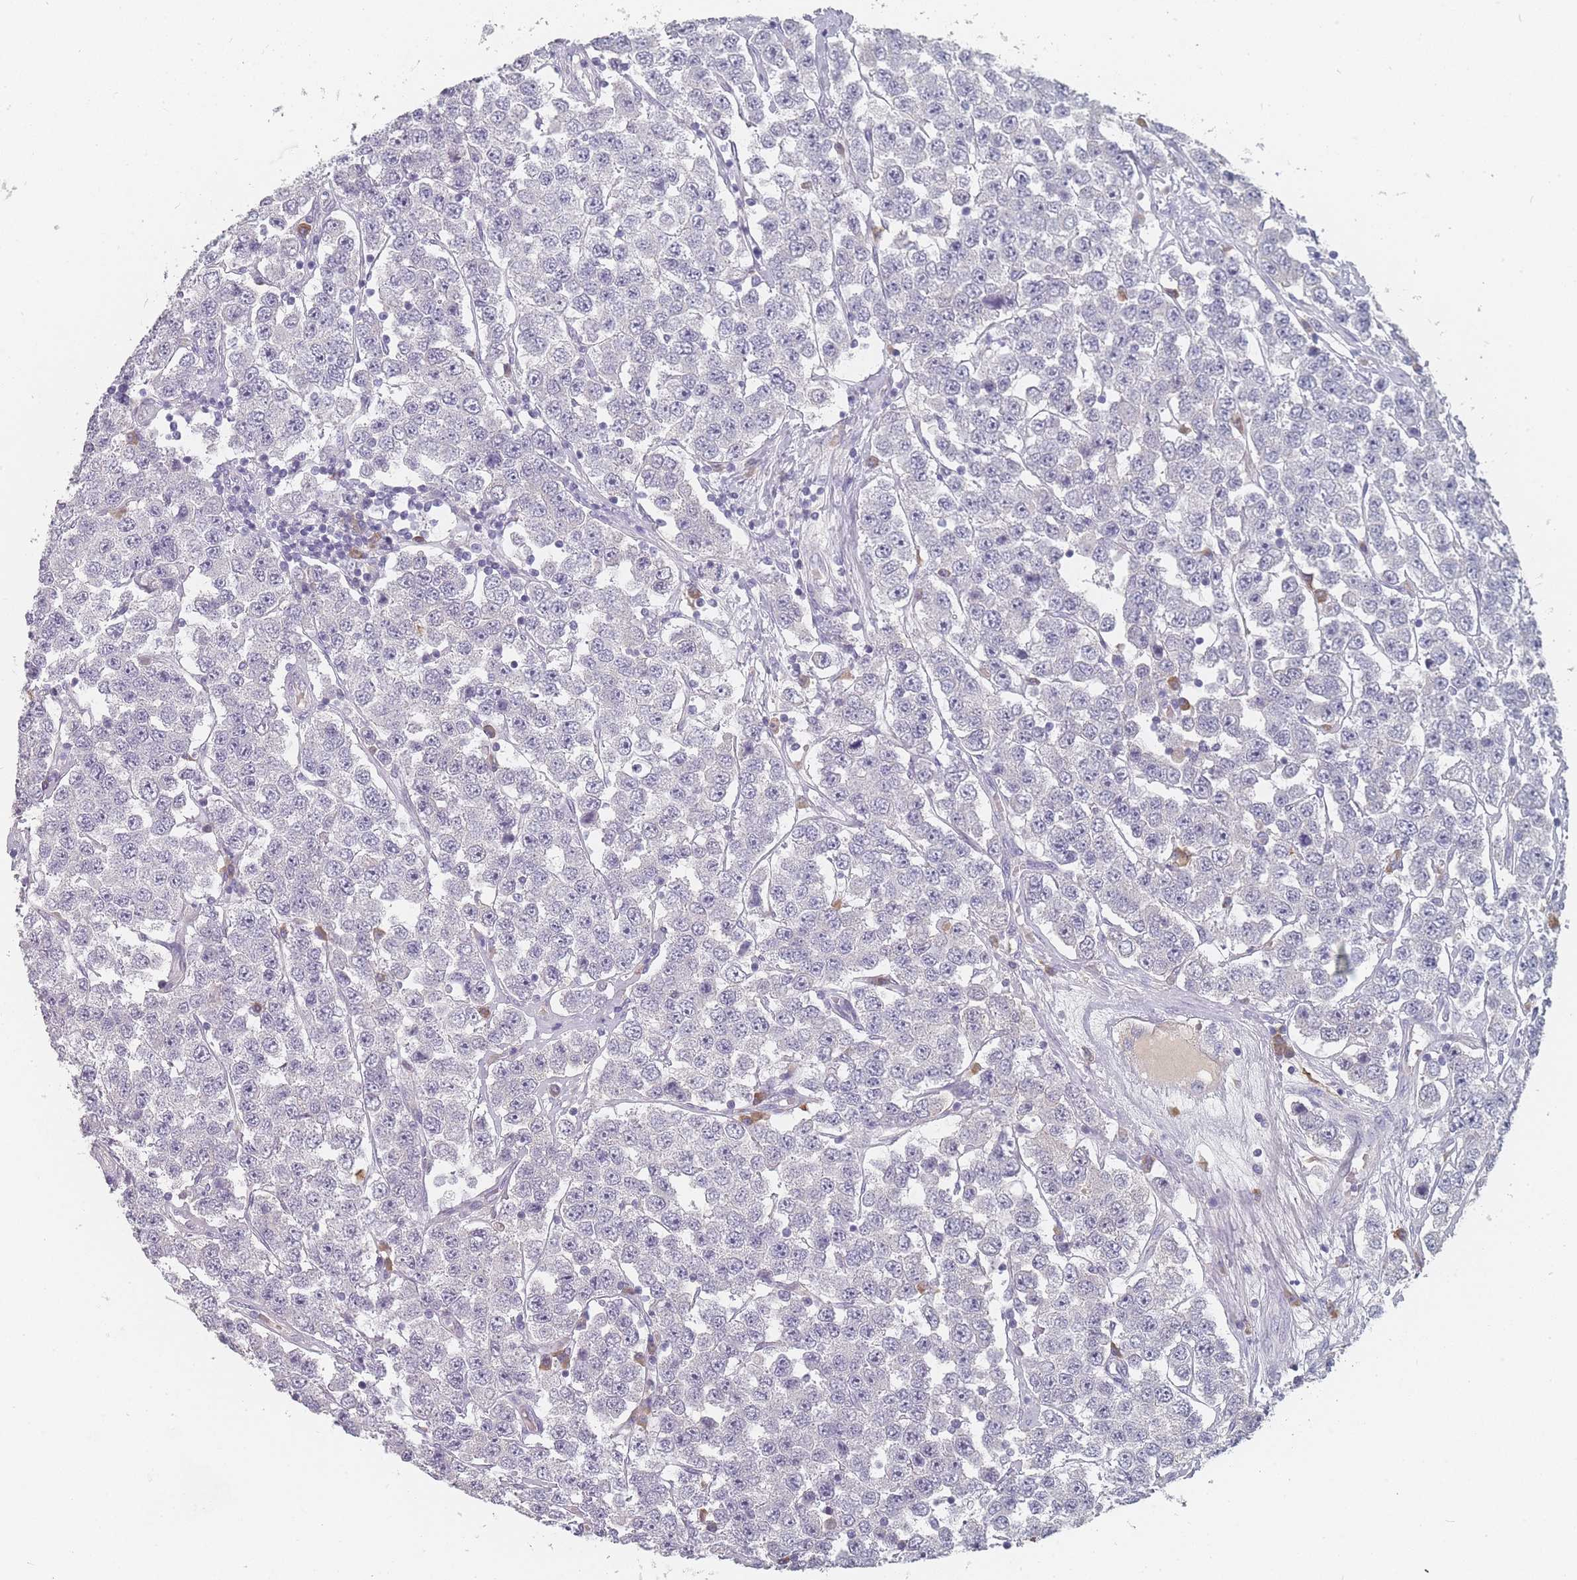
{"staining": {"intensity": "negative", "quantity": "none", "location": "none"}, "tissue": "testis cancer", "cell_type": "Tumor cells", "image_type": "cancer", "snomed": [{"axis": "morphology", "description": "Seminoma, NOS"}, {"axis": "topography", "description": "Testis"}], "caption": "Tumor cells show no significant staining in testis cancer. The staining is performed using DAB (3,3'-diaminobenzidine) brown chromogen with nuclei counter-stained in using hematoxylin.", "gene": "SLC35E4", "patient": {"sex": "male", "age": 28}}